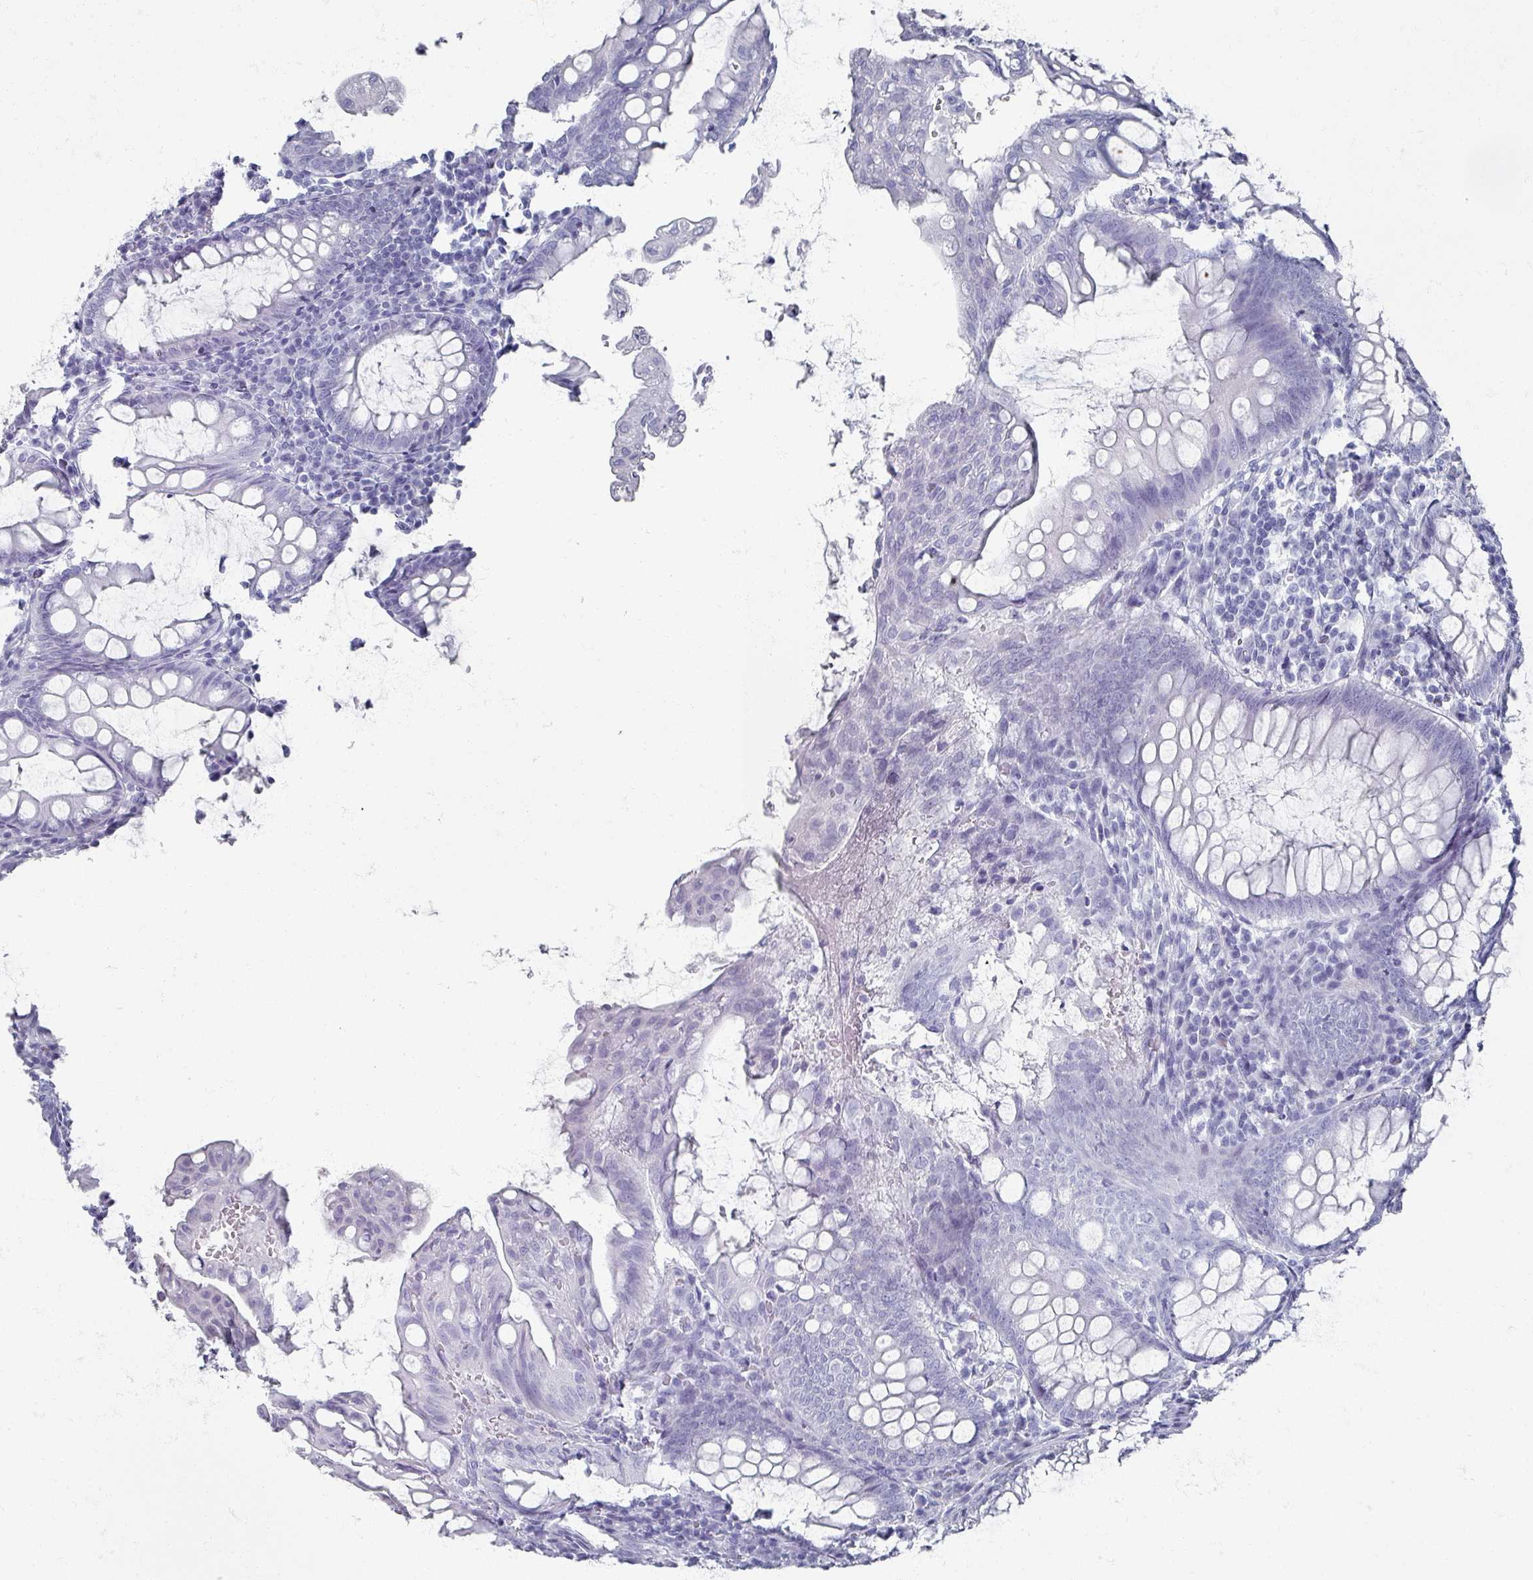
{"staining": {"intensity": "negative", "quantity": "none", "location": "none"}, "tissue": "appendix", "cell_type": "Glandular cells", "image_type": "normal", "snomed": [{"axis": "morphology", "description": "Normal tissue, NOS"}, {"axis": "topography", "description": "Appendix"}], "caption": "Human appendix stained for a protein using IHC reveals no positivity in glandular cells.", "gene": "OMG", "patient": {"sex": "male", "age": 83}}